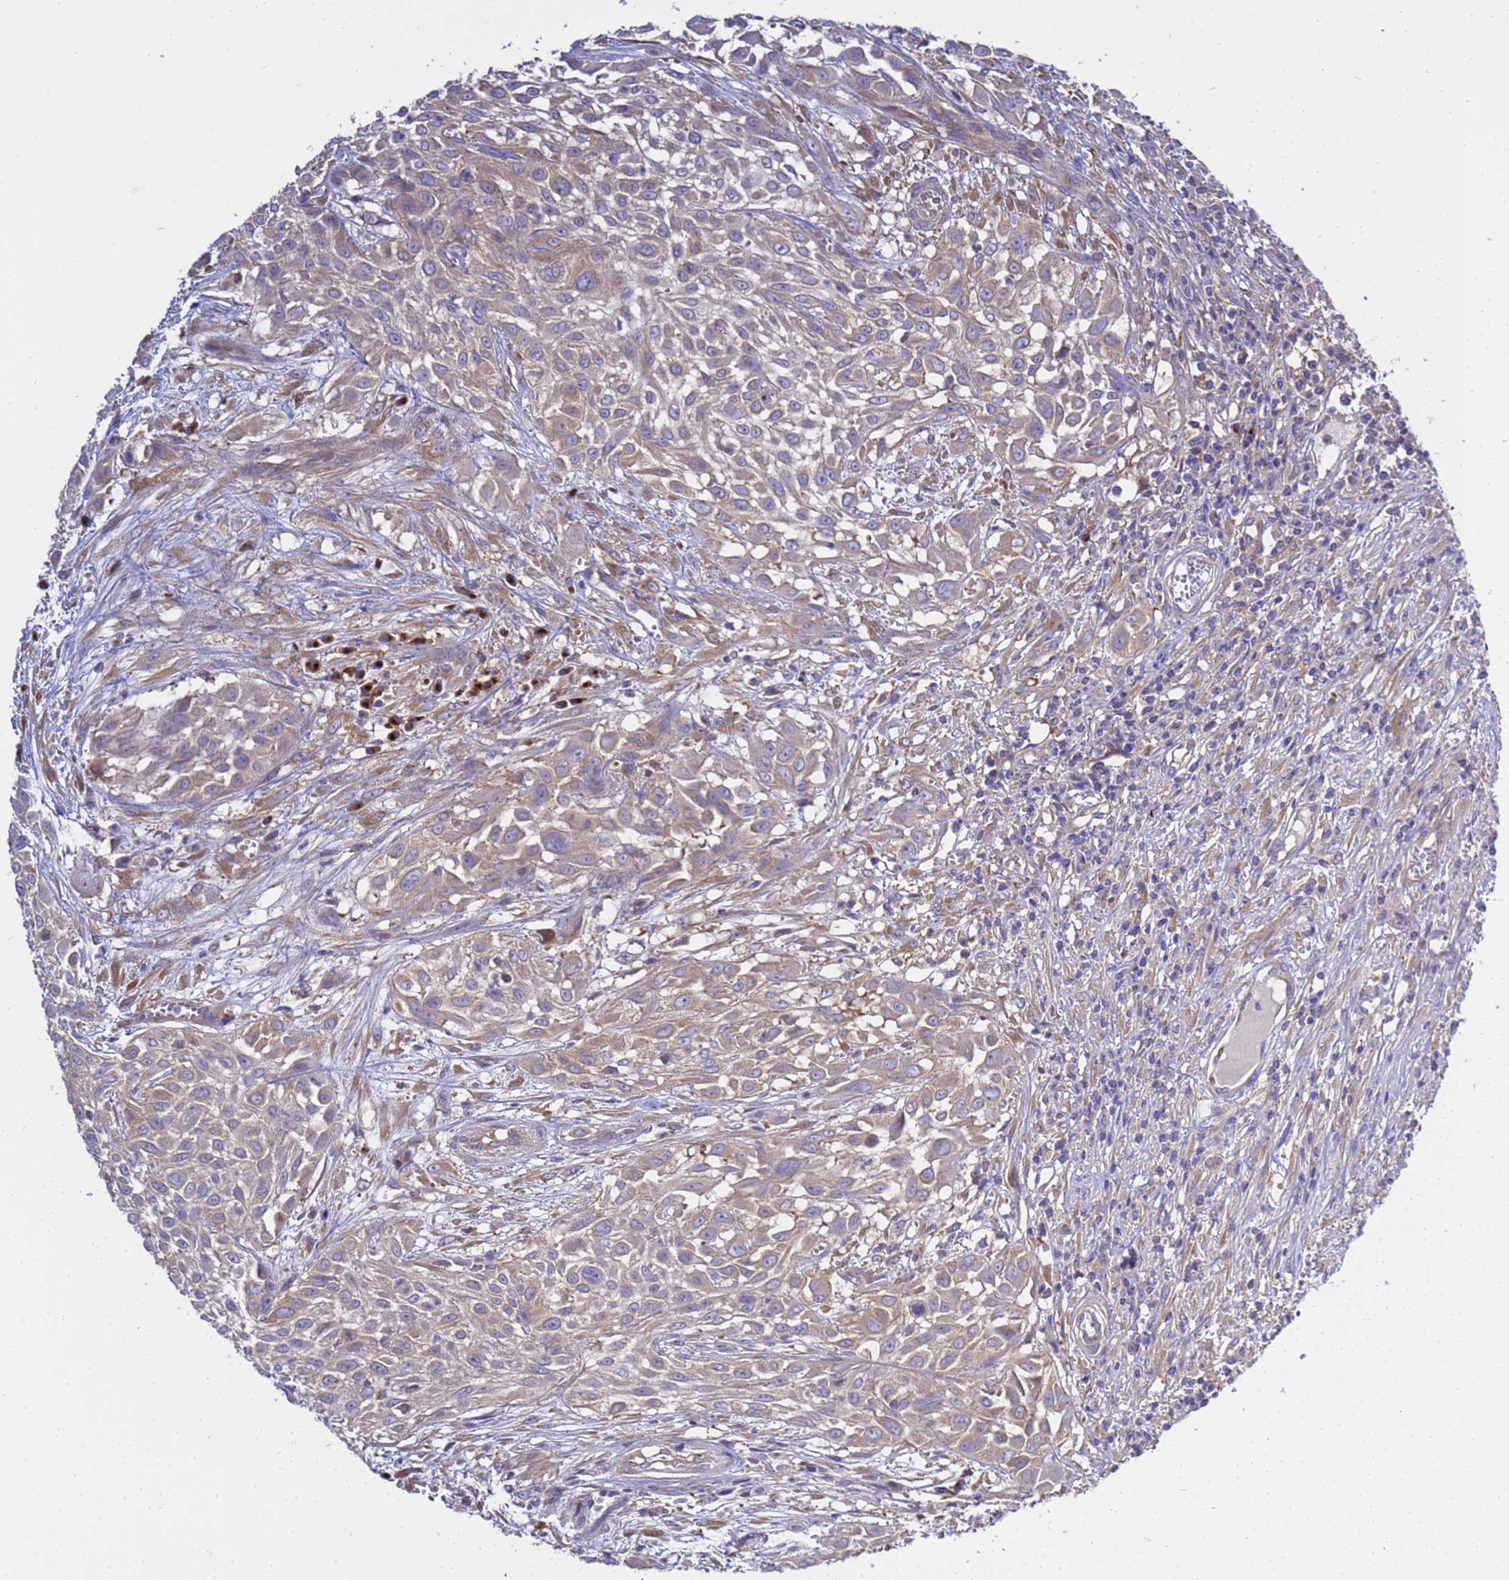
{"staining": {"intensity": "weak", "quantity": ">75%", "location": "cytoplasmic/membranous"}, "tissue": "urothelial cancer", "cell_type": "Tumor cells", "image_type": "cancer", "snomed": [{"axis": "morphology", "description": "Urothelial carcinoma, High grade"}, {"axis": "topography", "description": "Urinary bladder"}], "caption": "Immunohistochemical staining of human urothelial carcinoma (high-grade) displays weak cytoplasmic/membranous protein expression in approximately >75% of tumor cells.", "gene": "ANAPC1", "patient": {"sex": "male", "age": 57}}